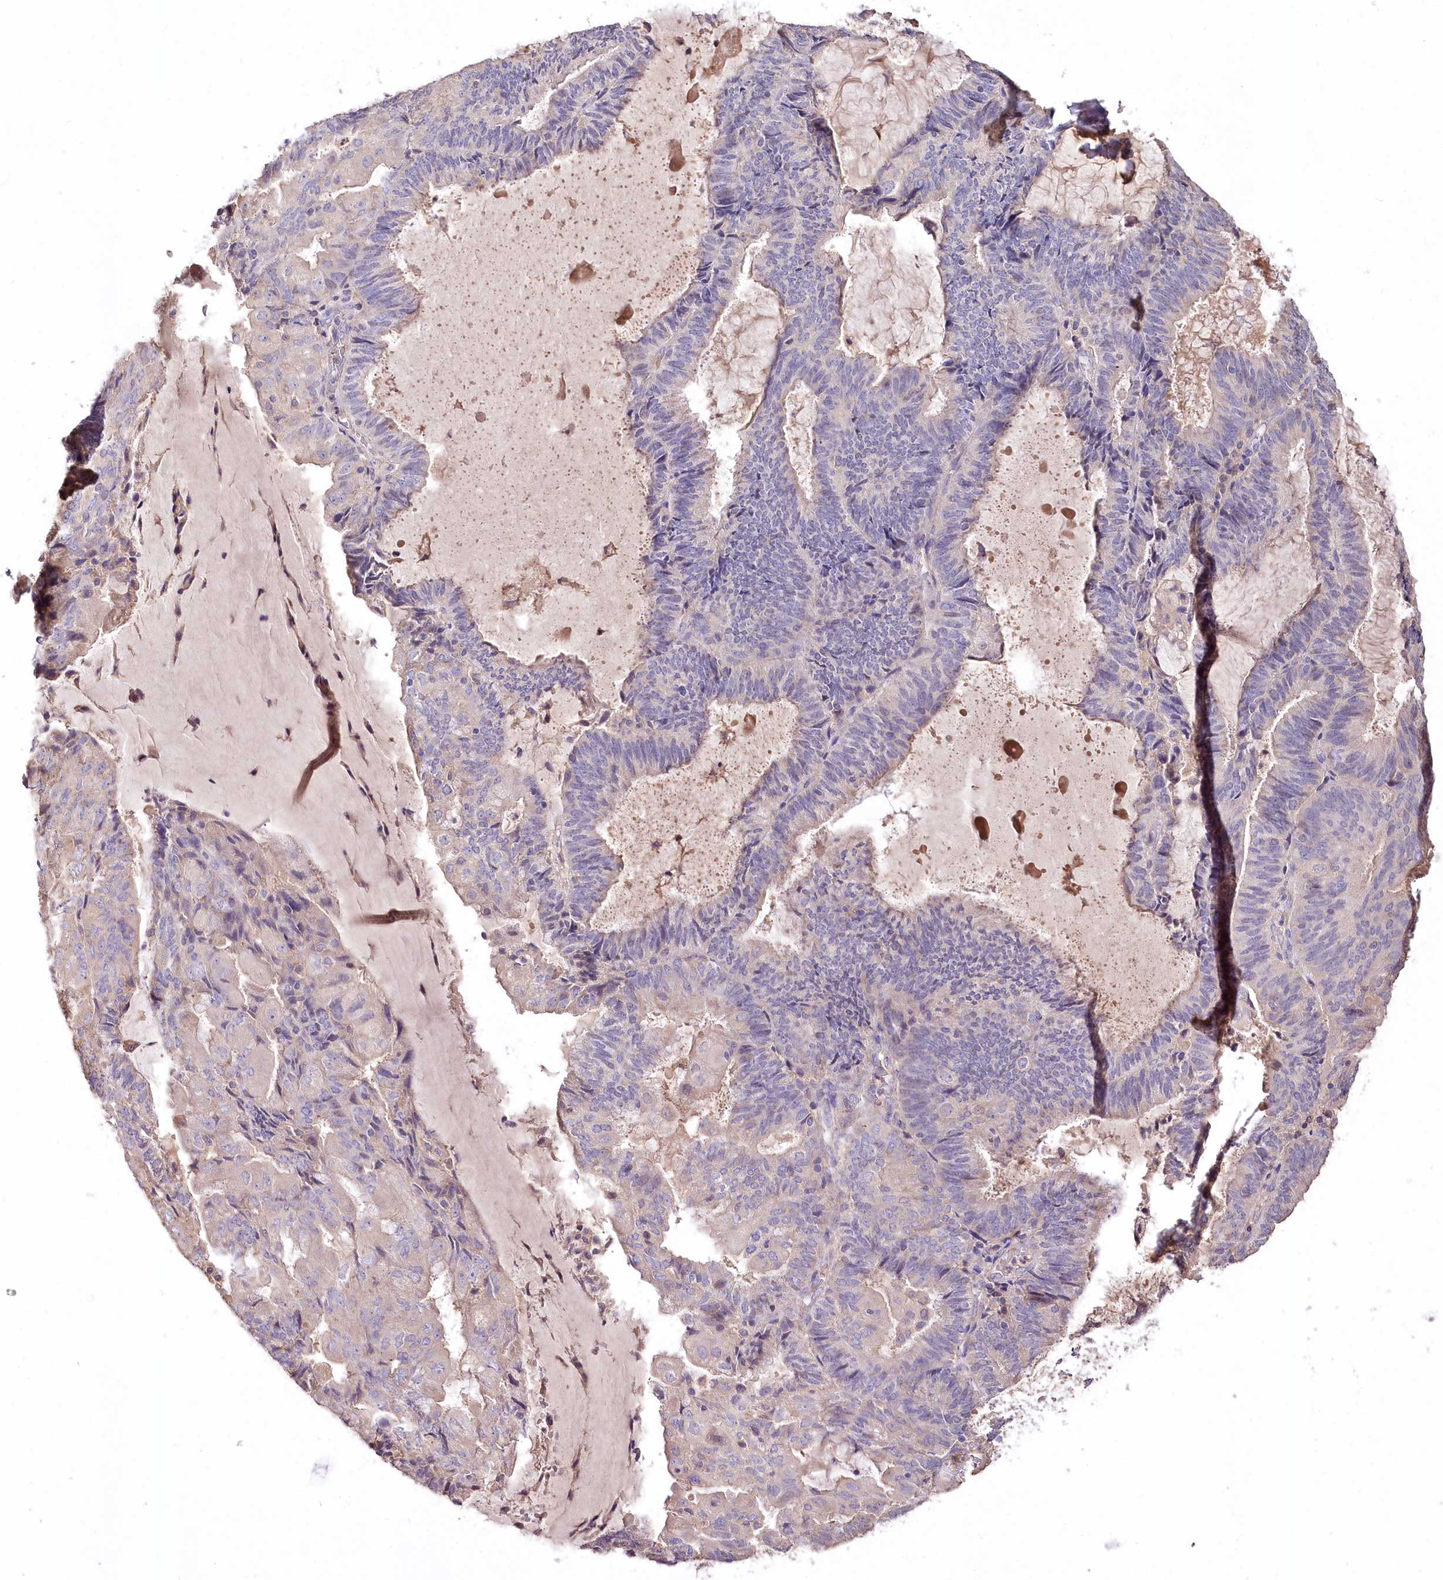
{"staining": {"intensity": "negative", "quantity": "none", "location": "none"}, "tissue": "endometrial cancer", "cell_type": "Tumor cells", "image_type": "cancer", "snomed": [{"axis": "morphology", "description": "Adenocarcinoma, NOS"}, {"axis": "topography", "description": "Endometrium"}], "caption": "IHC histopathology image of adenocarcinoma (endometrial) stained for a protein (brown), which reveals no positivity in tumor cells.", "gene": "PCYOX1L", "patient": {"sex": "female", "age": 81}}